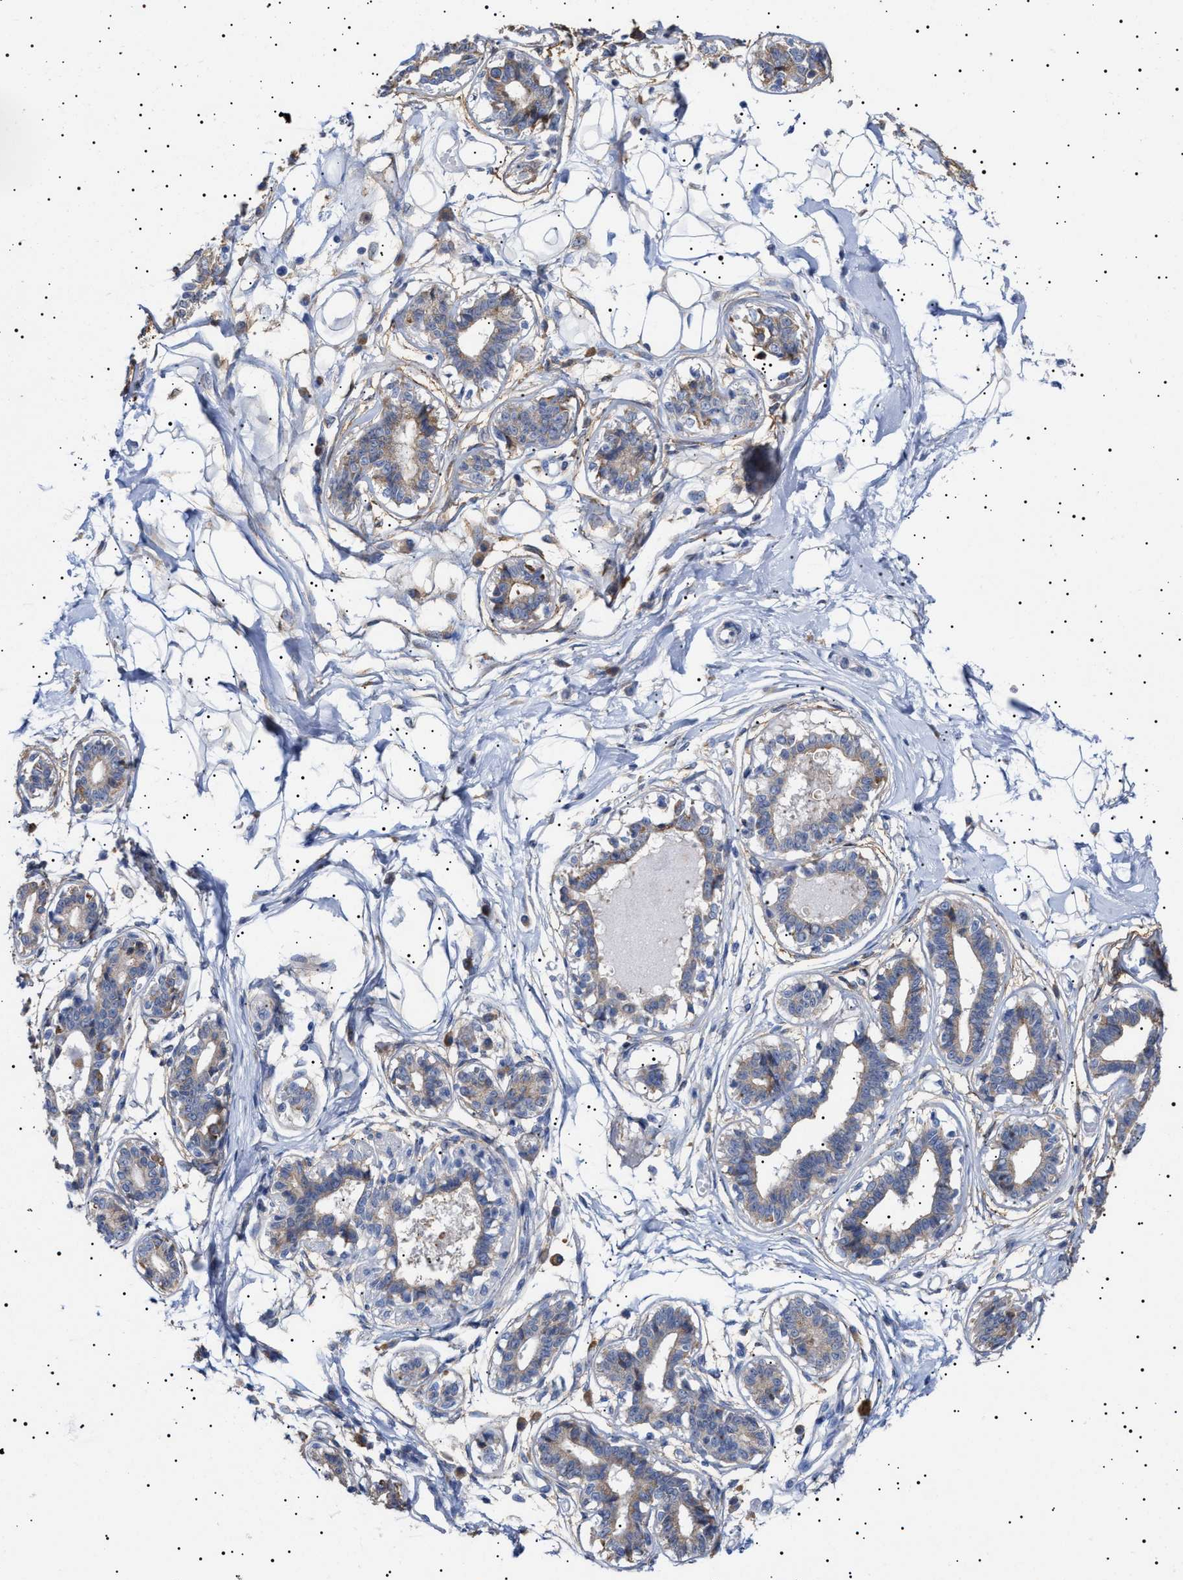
{"staining": {"intensity": "negative", "quantity": "none", "location": "none"}, "tissue": "breast", "cell_type": "Adipocytes", "image_type": "normal", "snomed": [{"axis": "morphology", "description": "Normal tissue, NOS"}, {"axis": "topography", "description": "Breast"}], "caption": "IHC image of benign breast: breast stained with DAB displays no significant protein expression in adipocytes.", "gene": "ERCC6L2", "patient": {"sex": "female", "age": 45}}